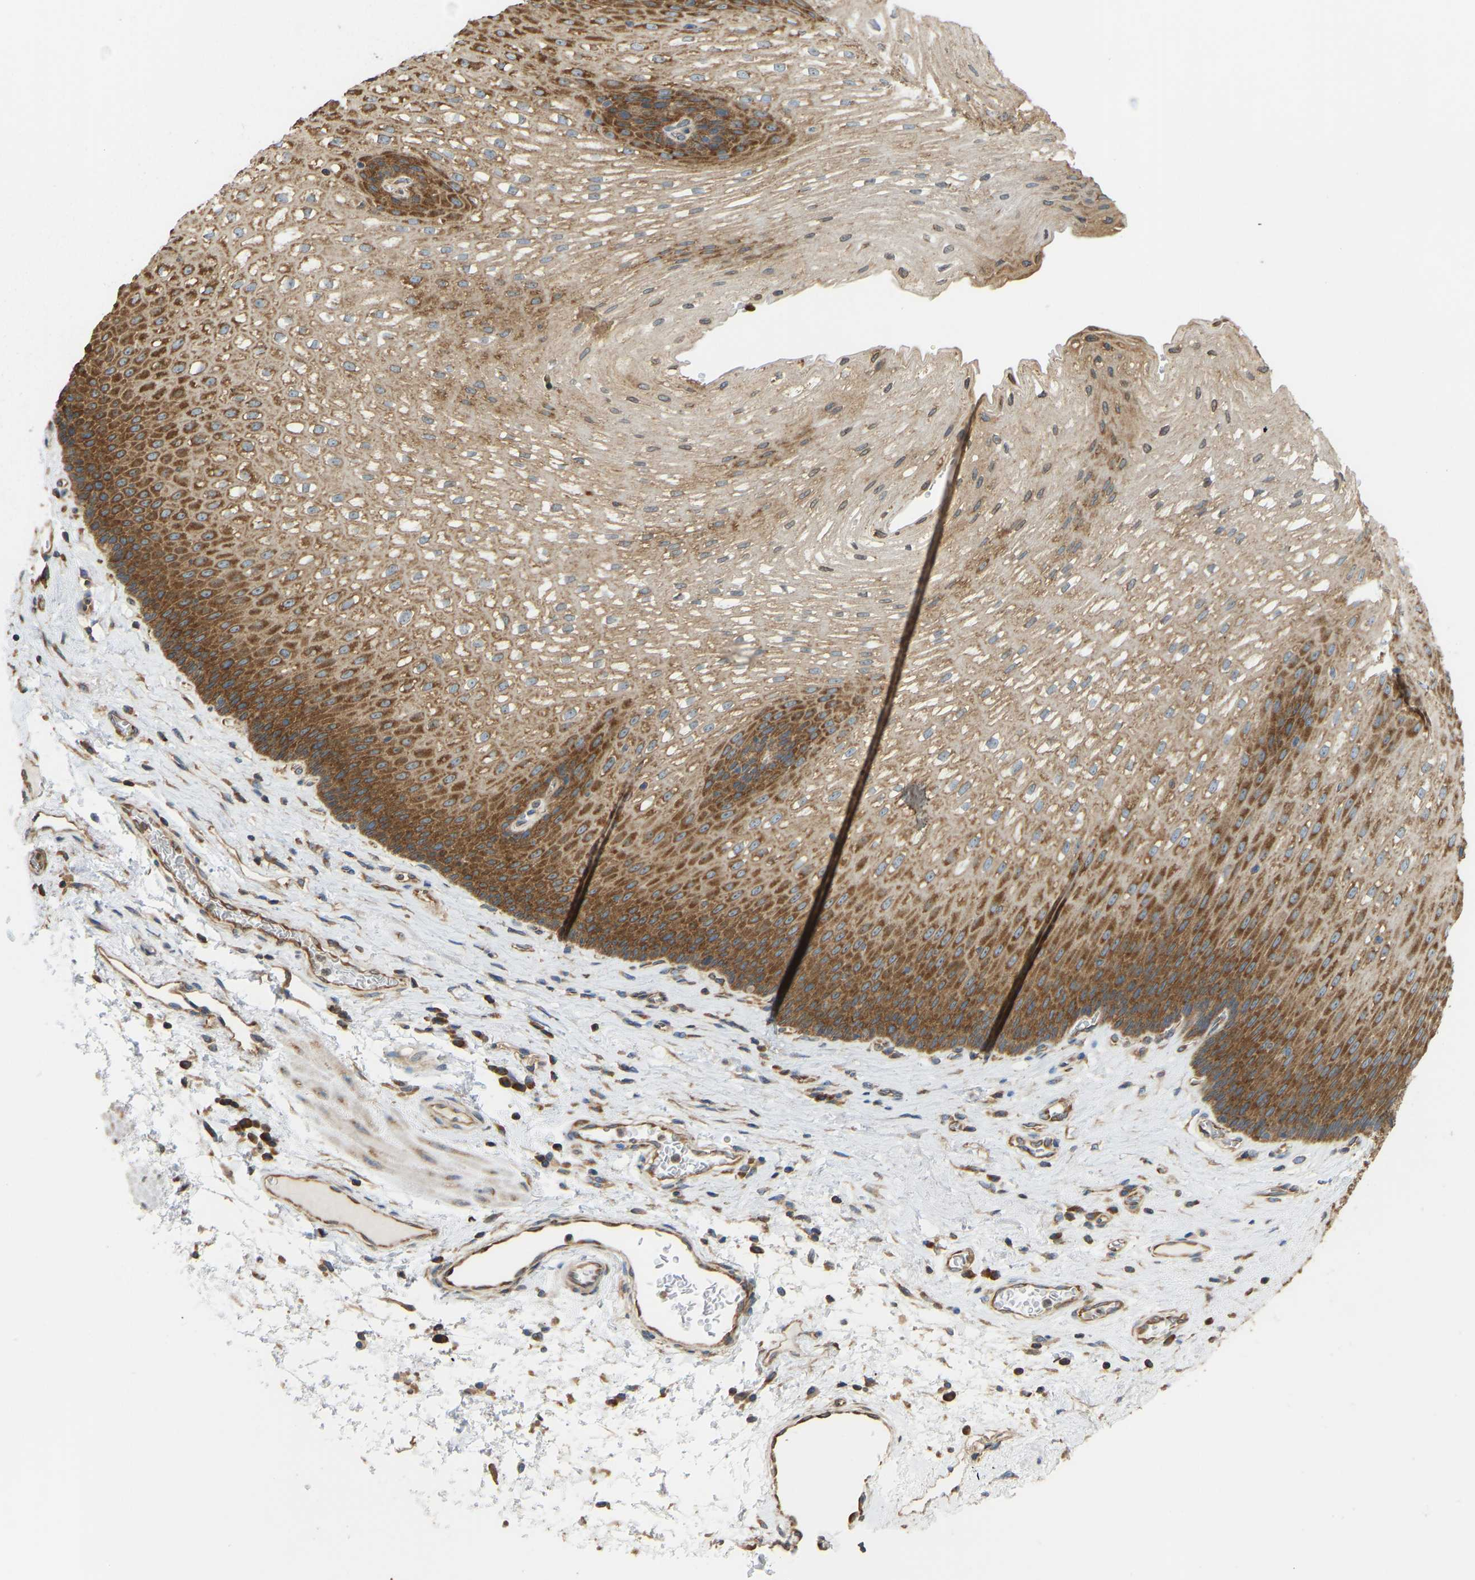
{"staining": {"intensity": "moderate", "quantity": ">75%", "location": "cytoplasmic/membranous"}, "tissue": "esophagus", "cell_type": "Squamous epithelial cells", "image_type": "normal", "snomed": [{"axis": "morphology", "description": "Normal tissue, NOS"}, {"axis": "topography", "description": "Esophagus"}], "caption": "Immunohistochemistry staining of benign esophagus, which demonstrates medium levels of moderate cytoplasmic/membranous staining in about >75% of squamous epithelial cells indicating moderate cytoplasmic/membranous protein positivity. The staining was performed using DAB (brown) for protein detection and nuclei were counterstained in hematoxylin (blue).", "gene": "RPS6KB2", "patient": {"sex": "male", "age": 48}}